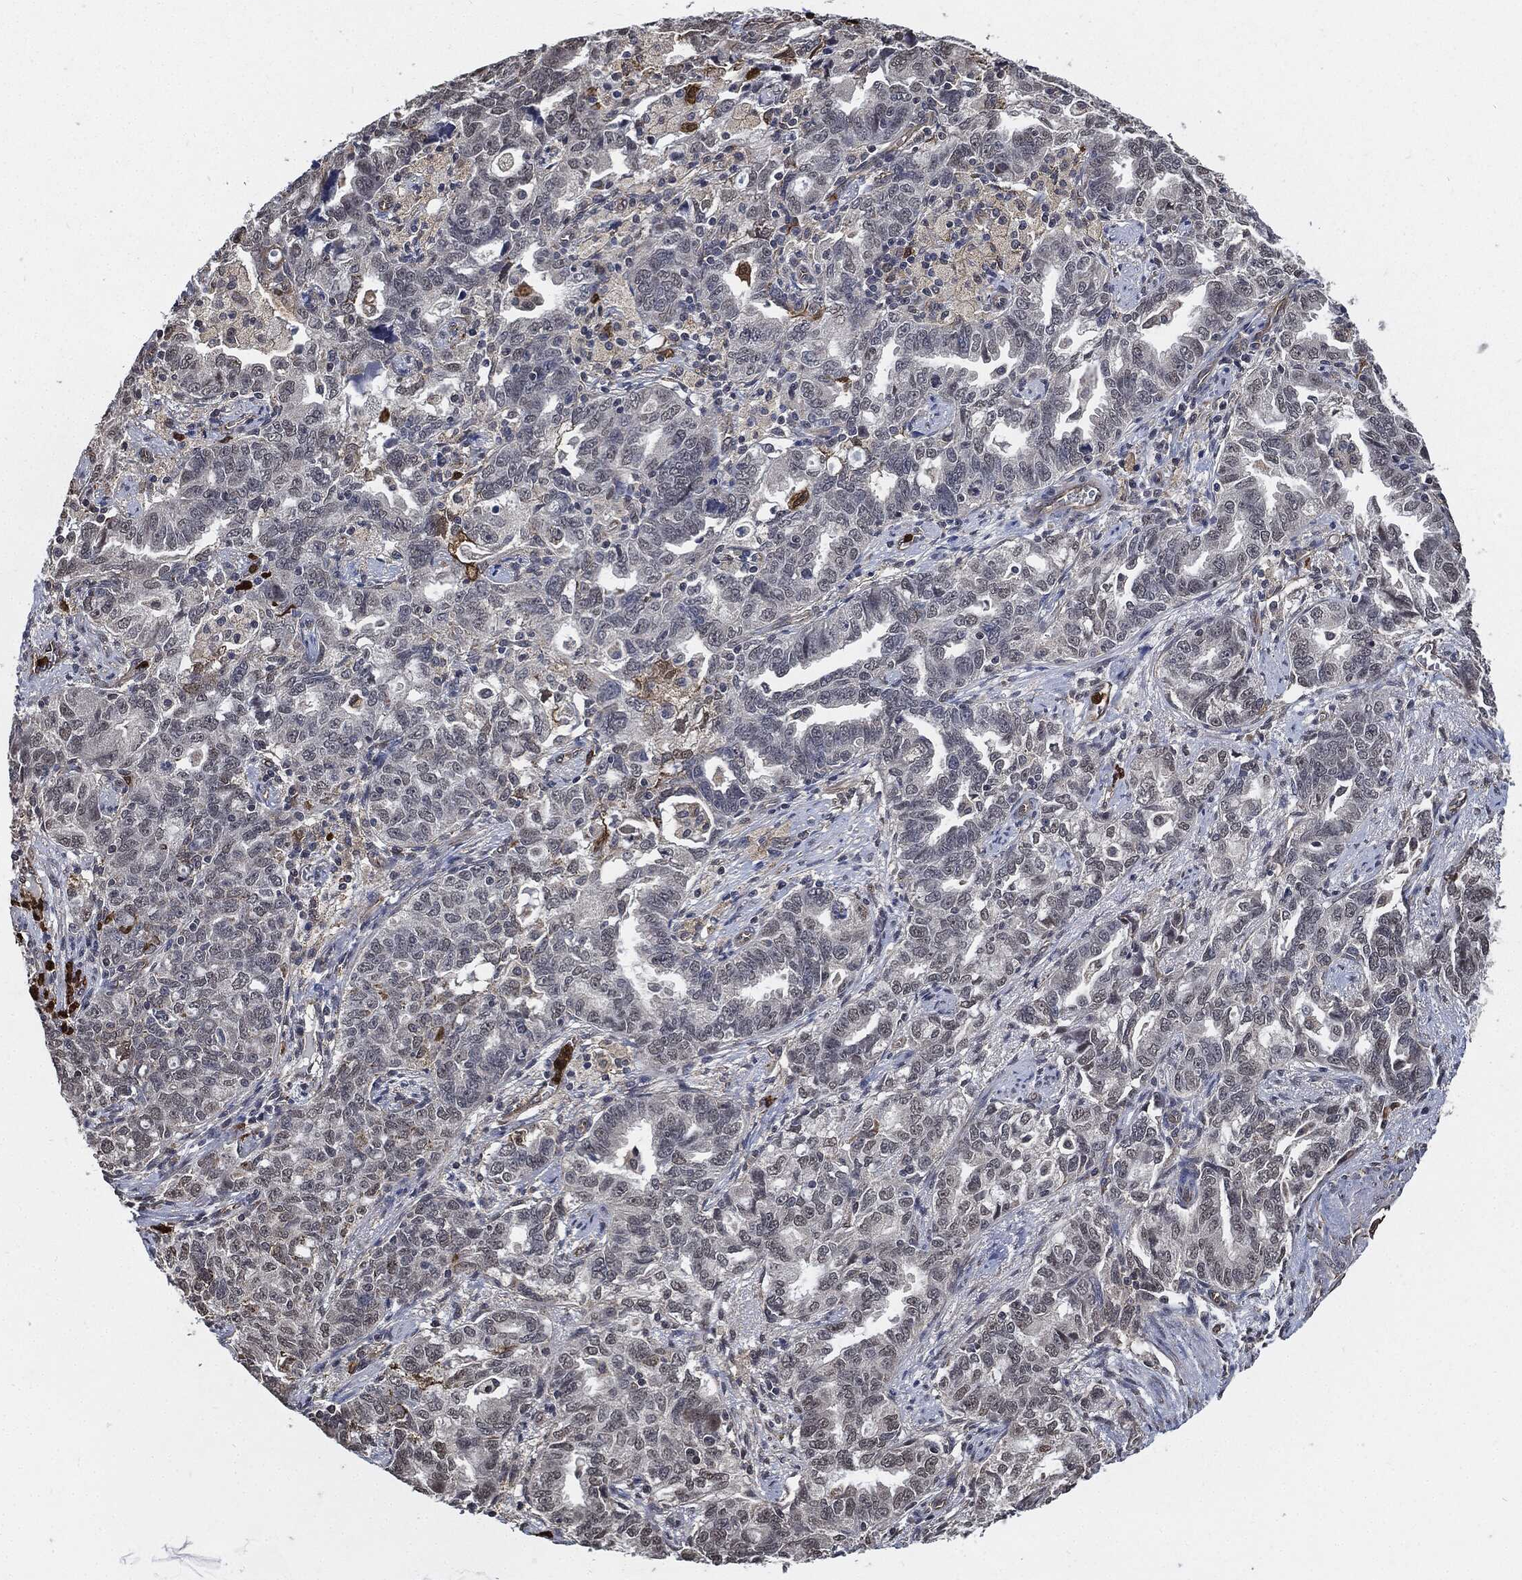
{"staining": {"intensity": "moderate", "quantity": "<25%", "location": "cytoplasmic/membranous"}, "tissue": "ovarian cancer", "cell_type": "Tumor cells", "image_type": "cancer", "snomed": [{"axis": "morphology", "description": "Cystadenocarcinoma, serous, NOS"}, {"axis": "topography", "description": "Ovary"}], "caption": "Protein expression analysis of ovarian cancer (serous cystadenocarcinoma) demonstrates moderate cytoplasmic/membranous staining in about <25% of tumor cells. Immunohistochemistry stains the protein of interest in brown and the nuclei are stained blue.", "gene": "S100A9", "patient": {"sex": "female", "age": 51}}